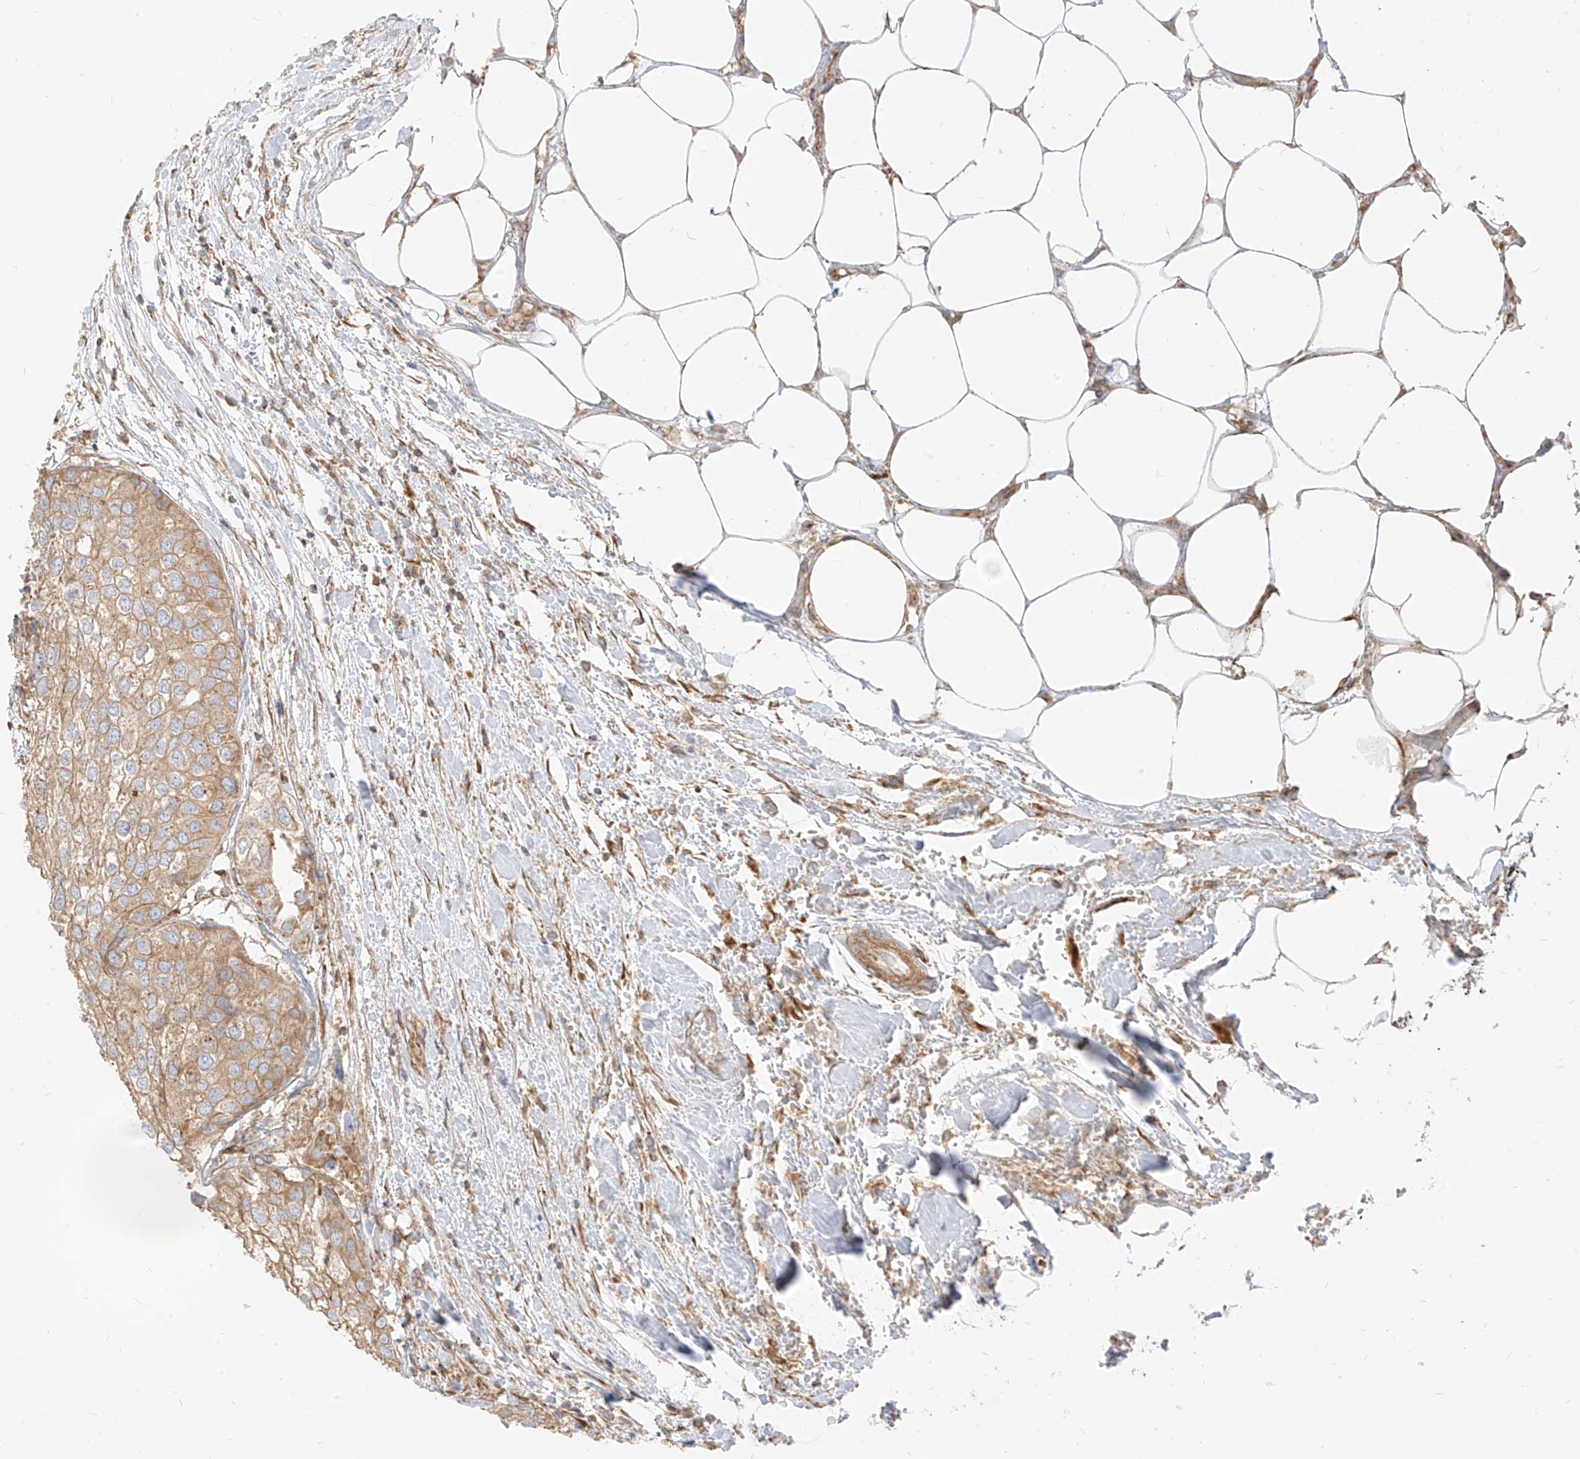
{"staining": {"intensity": "weak", "quantity": ">75%", "location": "cytoplasmic/membranous"}, "tissue": "urothelial cancer", "cell_type": "Tumor cells", "image_type": "cancer", "snomed": [{"axis": "morphology", "description": "Urothelial carcinoma, High grade"}, {"axis": "topography", "description": "Urinary bladder"}], "caption": "The micrograph shows staining of urothelial cancer, revealing weak cytoplasmic/membranous protein staining (brown color) within tumor cells.", "gene": "PLCL1", "patient": {"sex": "male", "age": 64}}